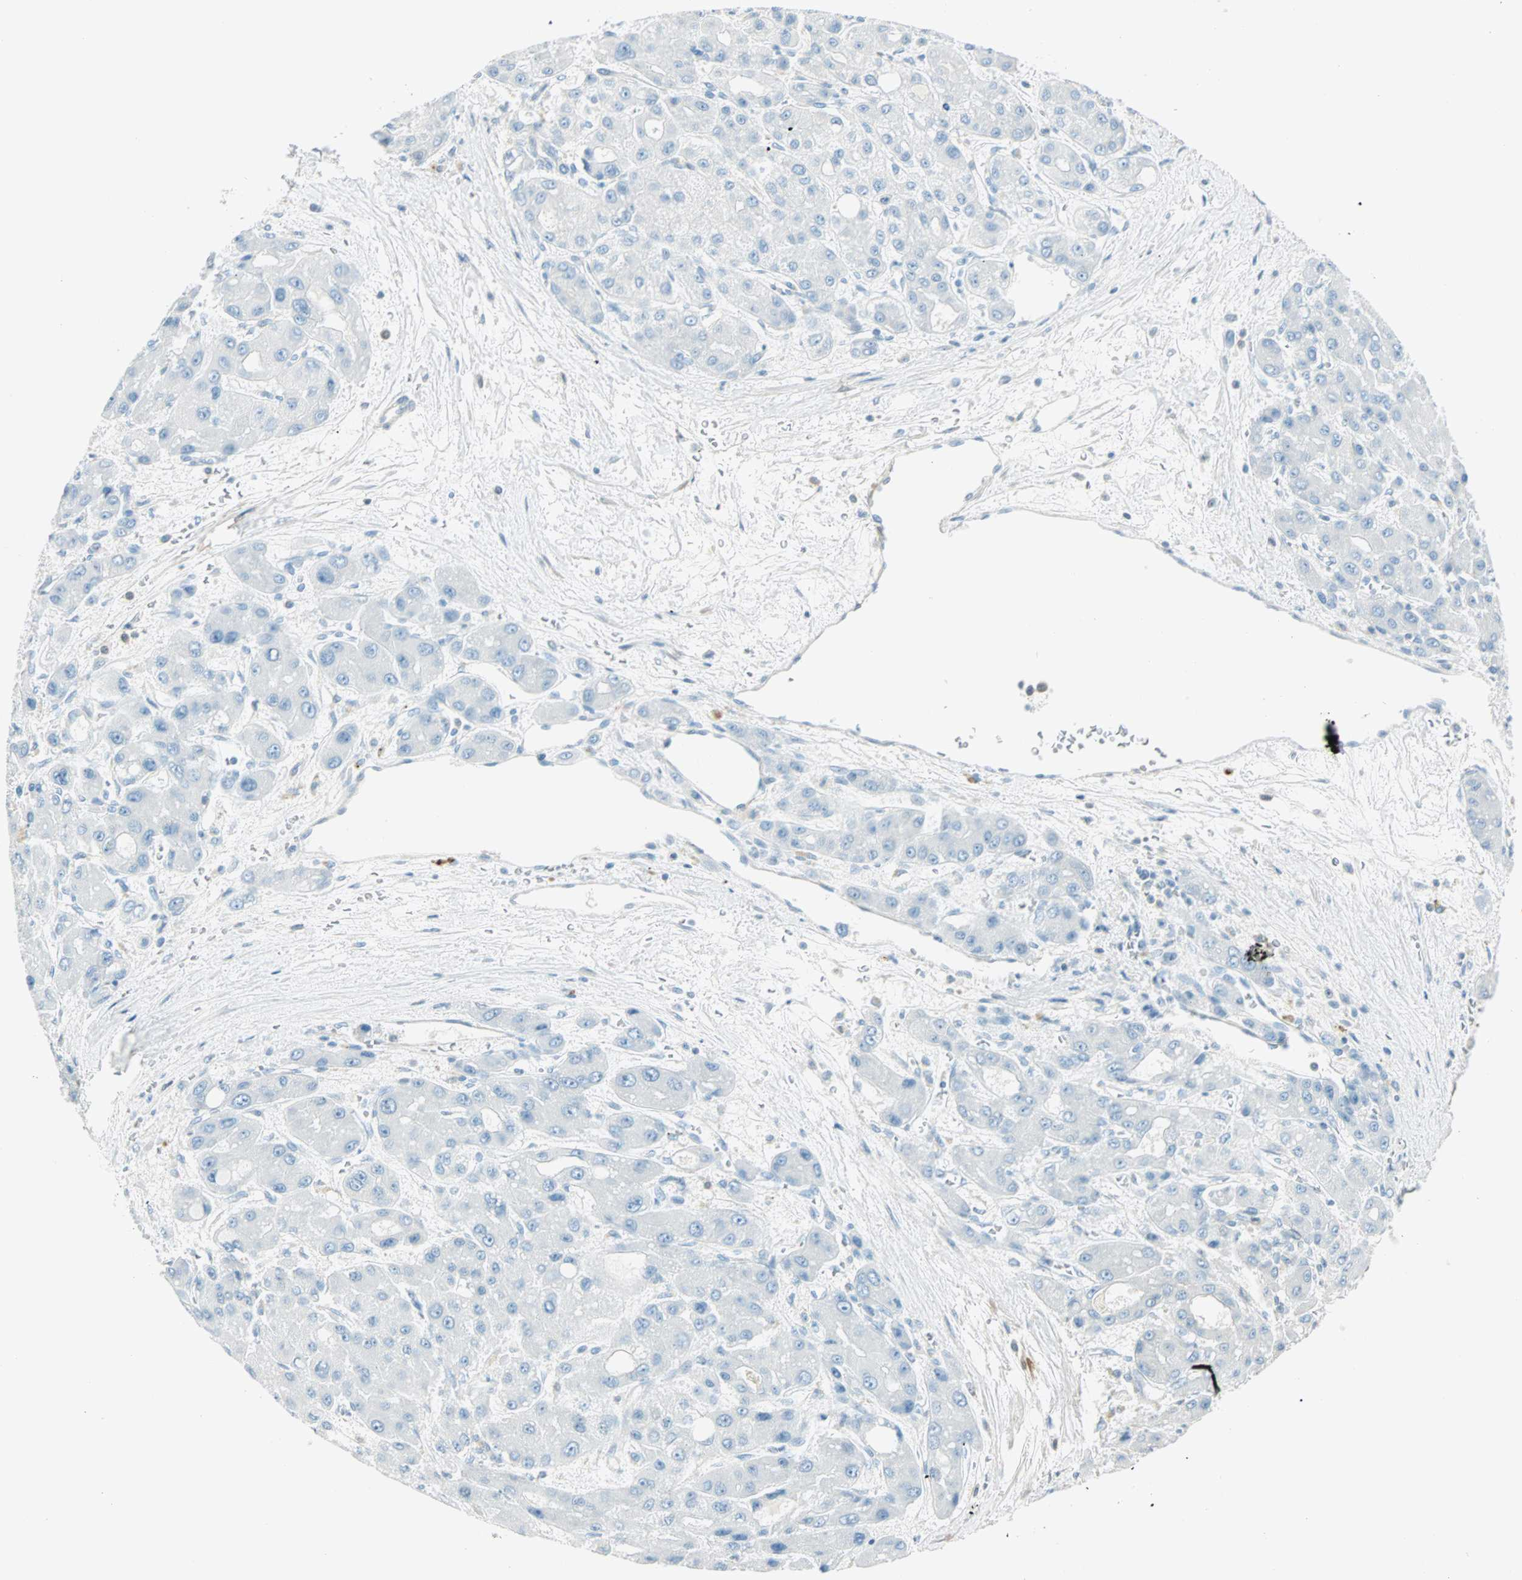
{"staining": {"intensity": "negative", "quantity": "none", "location": "none"}, "tissue": "liver cancer", "cell_type": "Tumor cells", "image_type": "cancer", "snomed": [{"axis": "morphology", "description": "Carcinoma, Hepatocellular, NOS"}, {"axis": "topography", "description": "Liver"}], "caption": "Human liver cancer (hepatocellular carcinoma) stained for a protein using immunohistochemistry demonstrates no positivity in tumor cells.", "gene": "S100A1", "patient": {"sex": "male", "age": 55}}